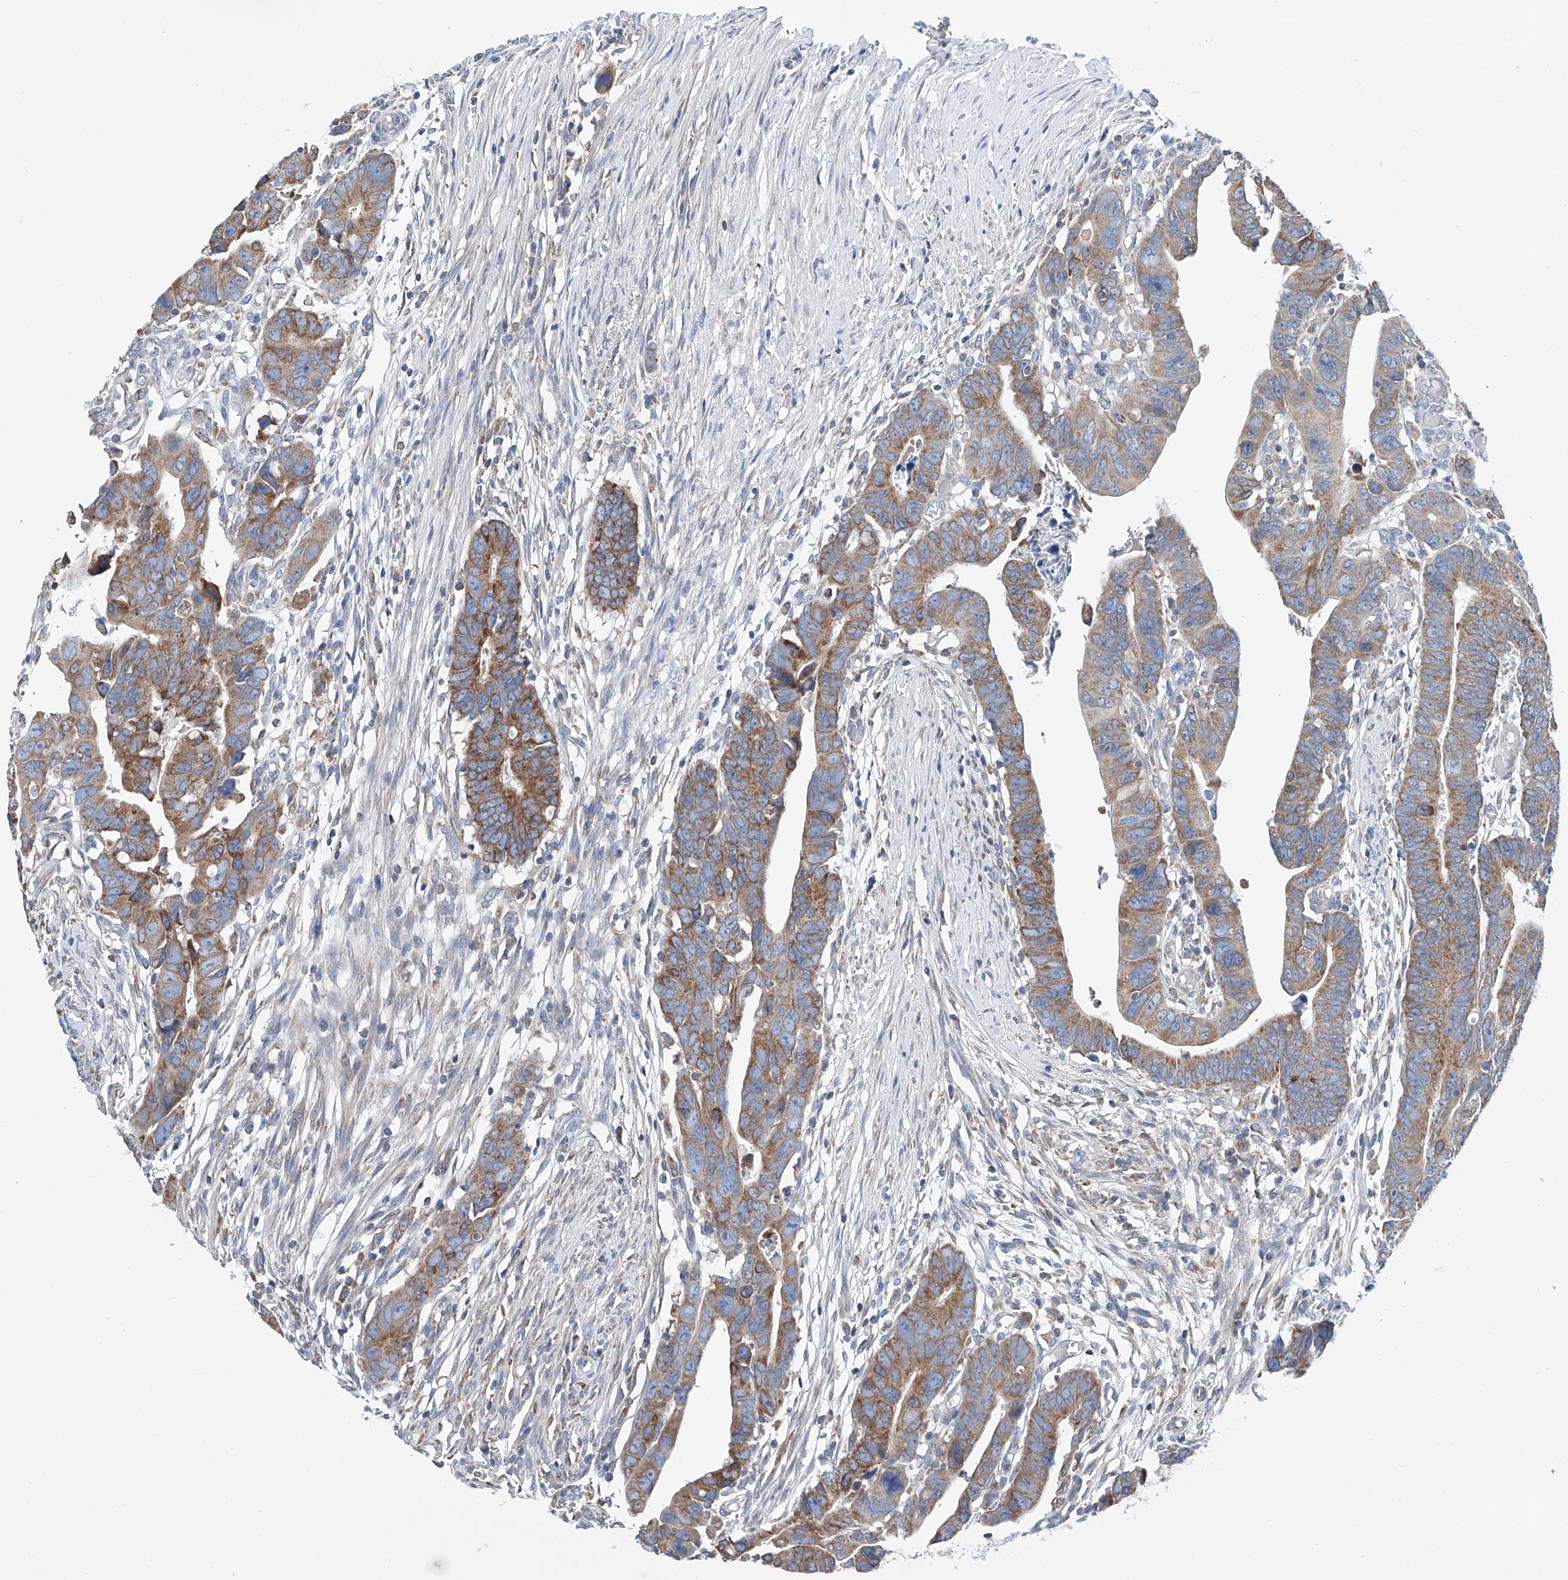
{"staining": {"intensity": "moderate", "quantity": ">75%", "location": "cytoplasmic/membranous"}, "tissue": "colorectal cancer", "cell_type": "Tumor cells", "image_type": "cancer", "snomed": [{"axis": "morphology", "description": "Adenocarcinoma, NOS"}, {"axis": "topography", "description": "Rectum"}], "caption": "This photomicrograph displays colorectal adenocarcinoma stained with immunohistochemistry to label a protein in brown. The cytoplasmic/membranous of tumor cells show moderate positivity for the protein. Nuclei are counter-stained blue.", "gene": "MAD2L1", "patient": {"sex": "female", "age": 65}}